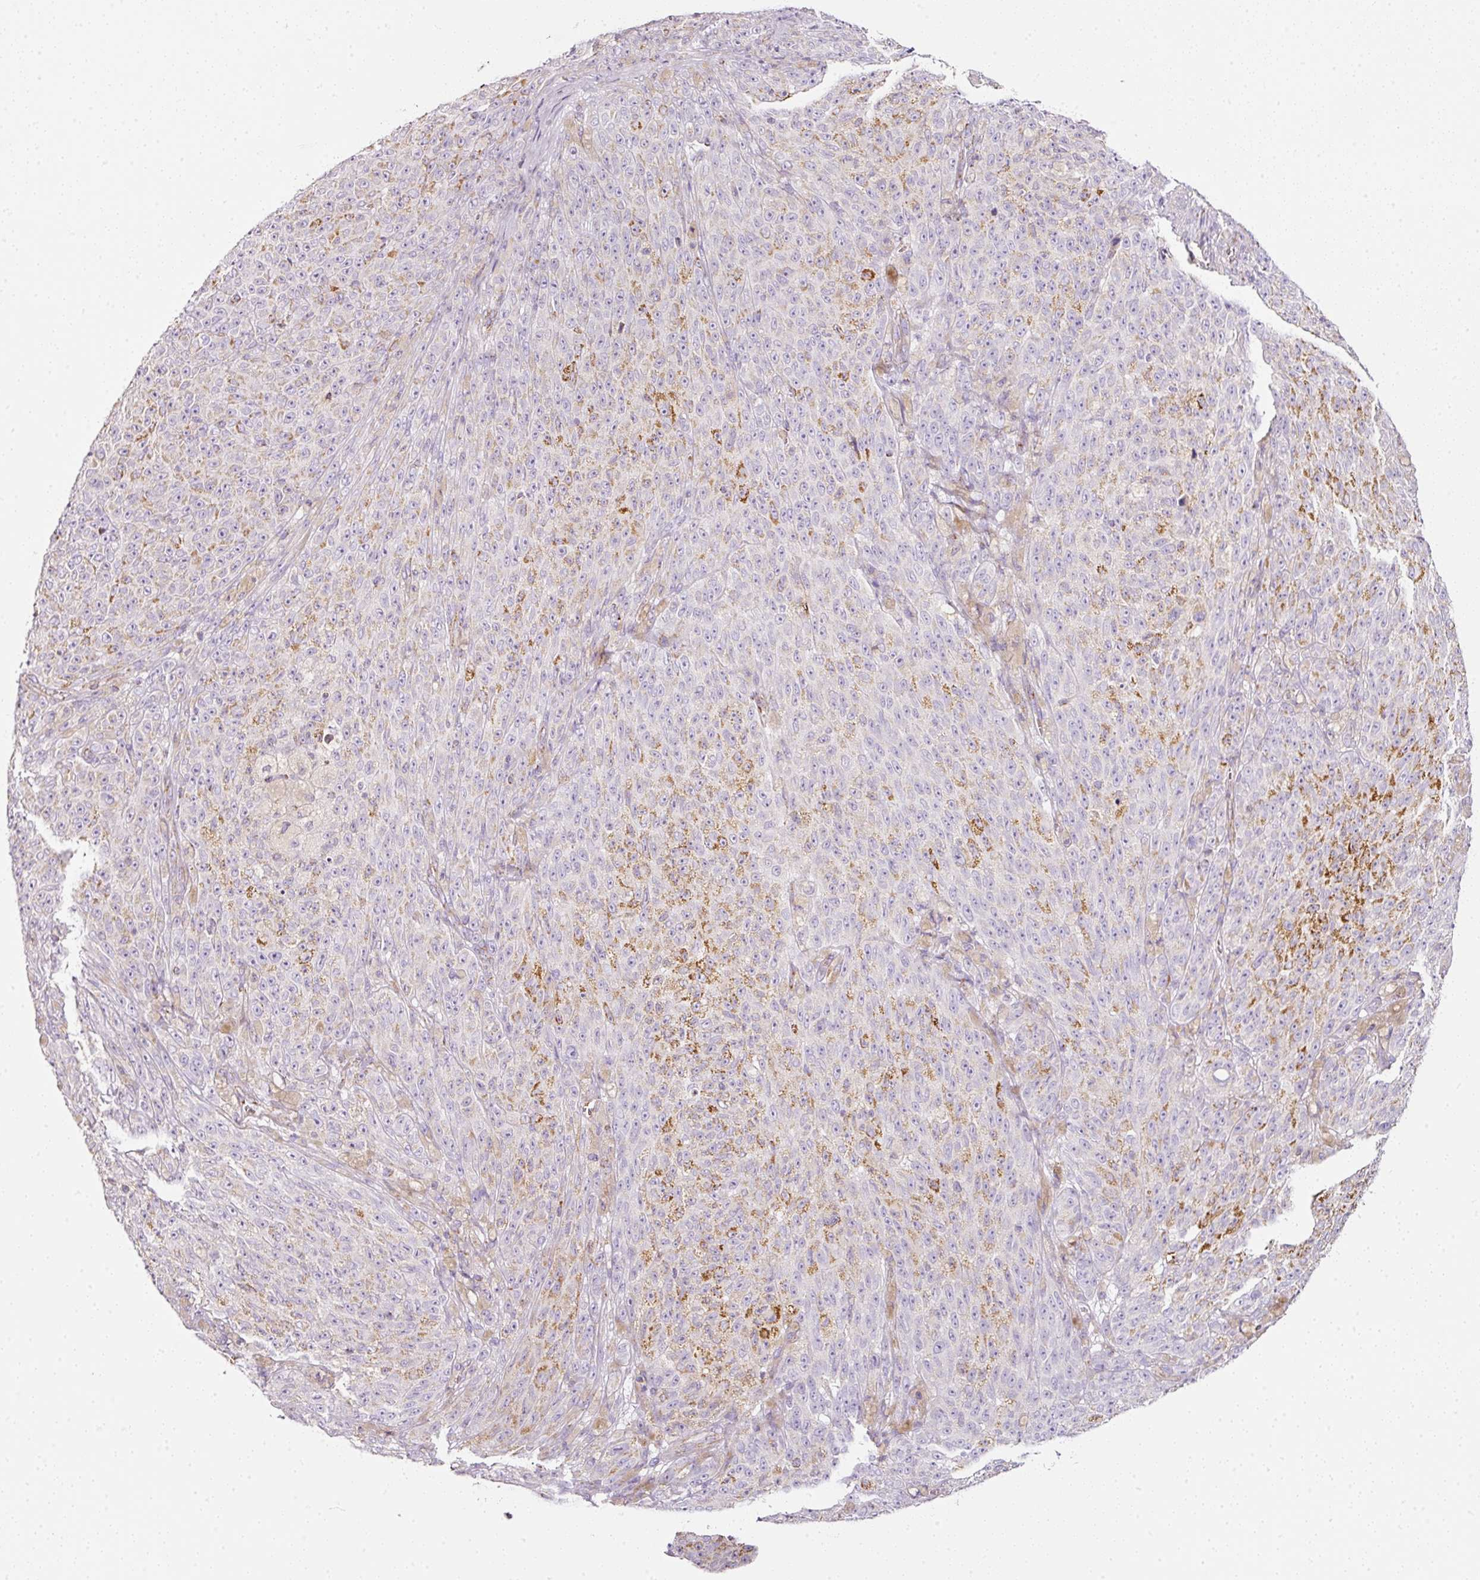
{"staining": {"intensity": "moderate", "quantity": "25%-75%", "location": "cytoplasmic/membranous"}, "tissue": "melanoma", "cell_type": "Tumor cells", "image_type": "cancer", "snomed": [{"axis": "morphology", "description": "Malignant melanoma, NOS"}, {"axis": "topography", "description": "Skin"}], "caption": "Human malignant melanoma stained with a brown dye shows moderate cytoplasmic/membranous positive positivity in about 25%-75% of tumor cells.", "gene": "SDHA", "patient": {"sex": "female", "age": 82}}